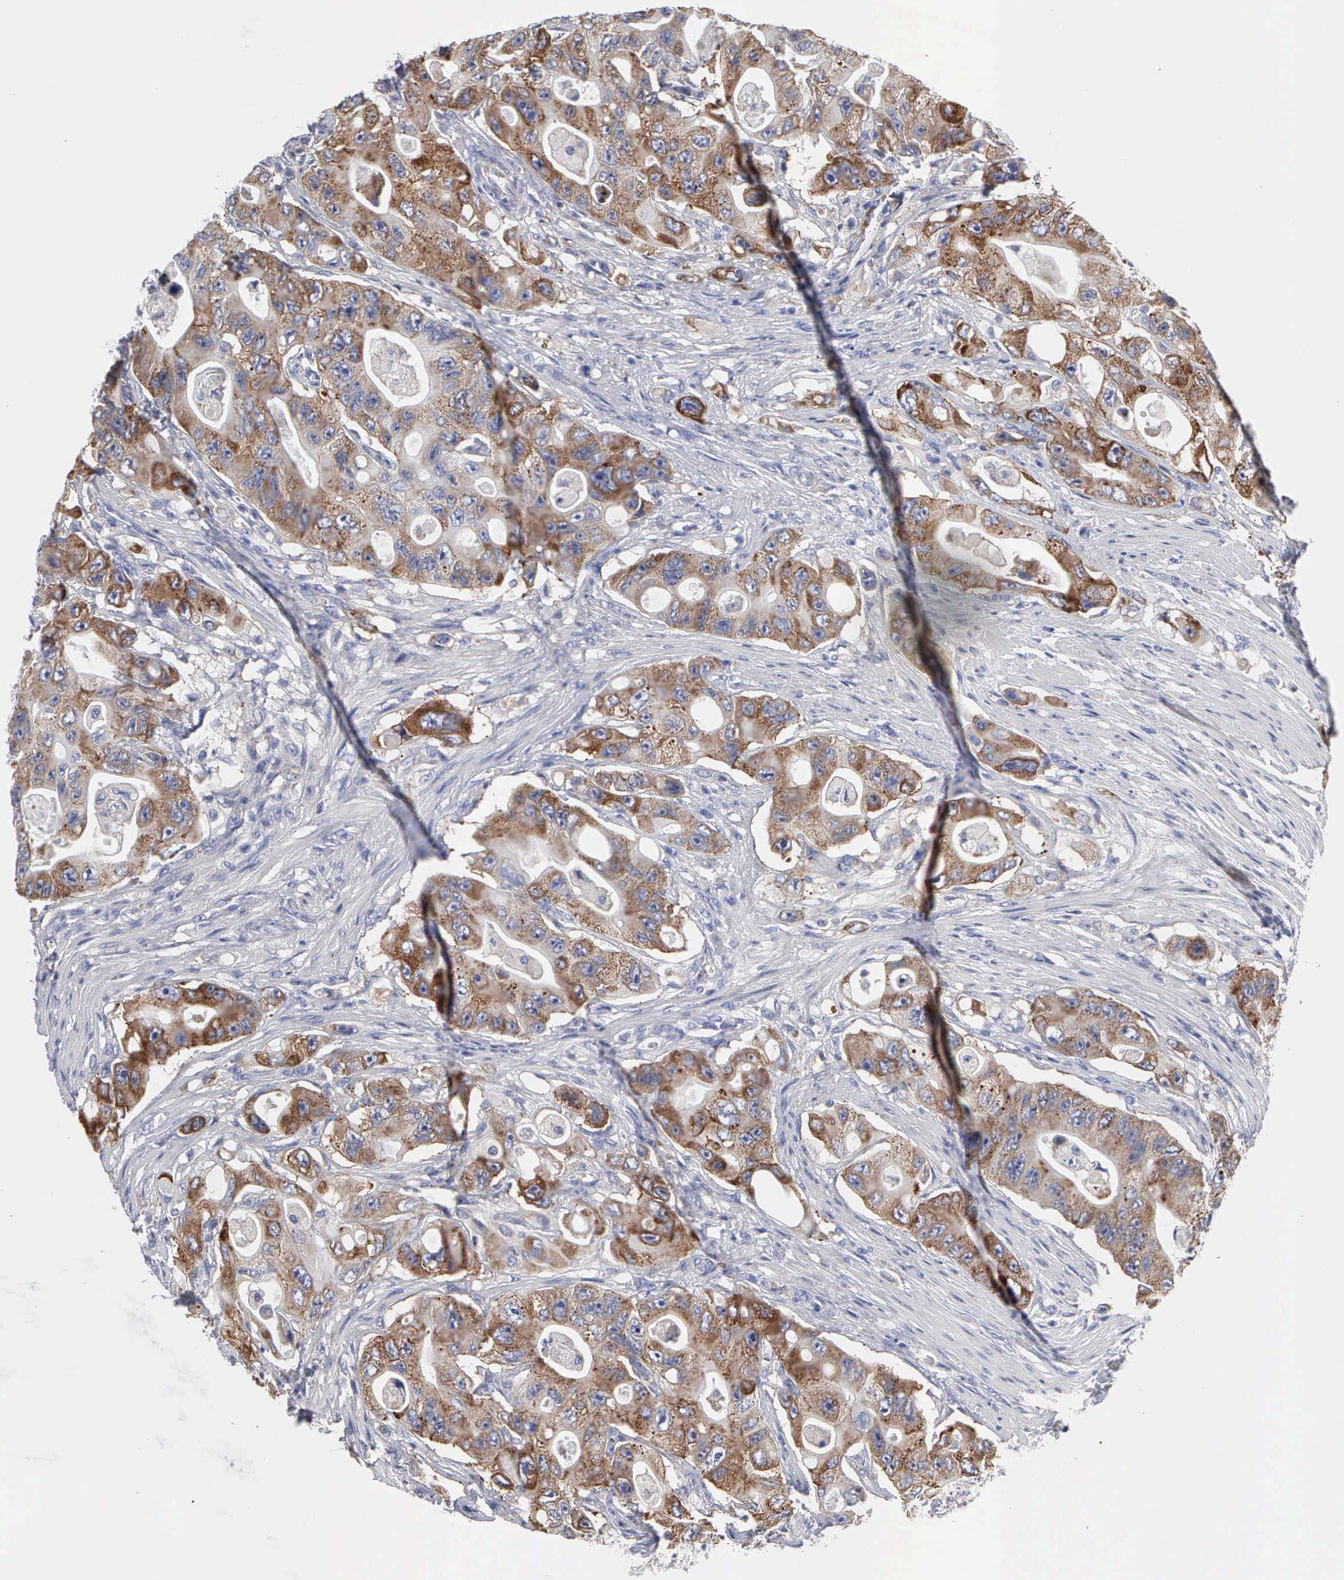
{"staining": {"intensity": "moderate", "quantity": ">75%", "location": "cytoplasmic/membranous"}, "tissue": "colorectal cancer", "cell_type": "Tumor cells", "image_type": "cancer", "snomed": [{"axis": "morphology", "description": "Adenocarcinoma, NOS"}, {"axis": "topography", "description": "Colon"}], "caption": "Immunohistochemistry of colorectal cancer displays medium levels of moderate cytoplasmic/membranous expression in about >75% of tumor cells.", "gene": "TXLNG", "patient": {"sex": "female", "age": 46}}